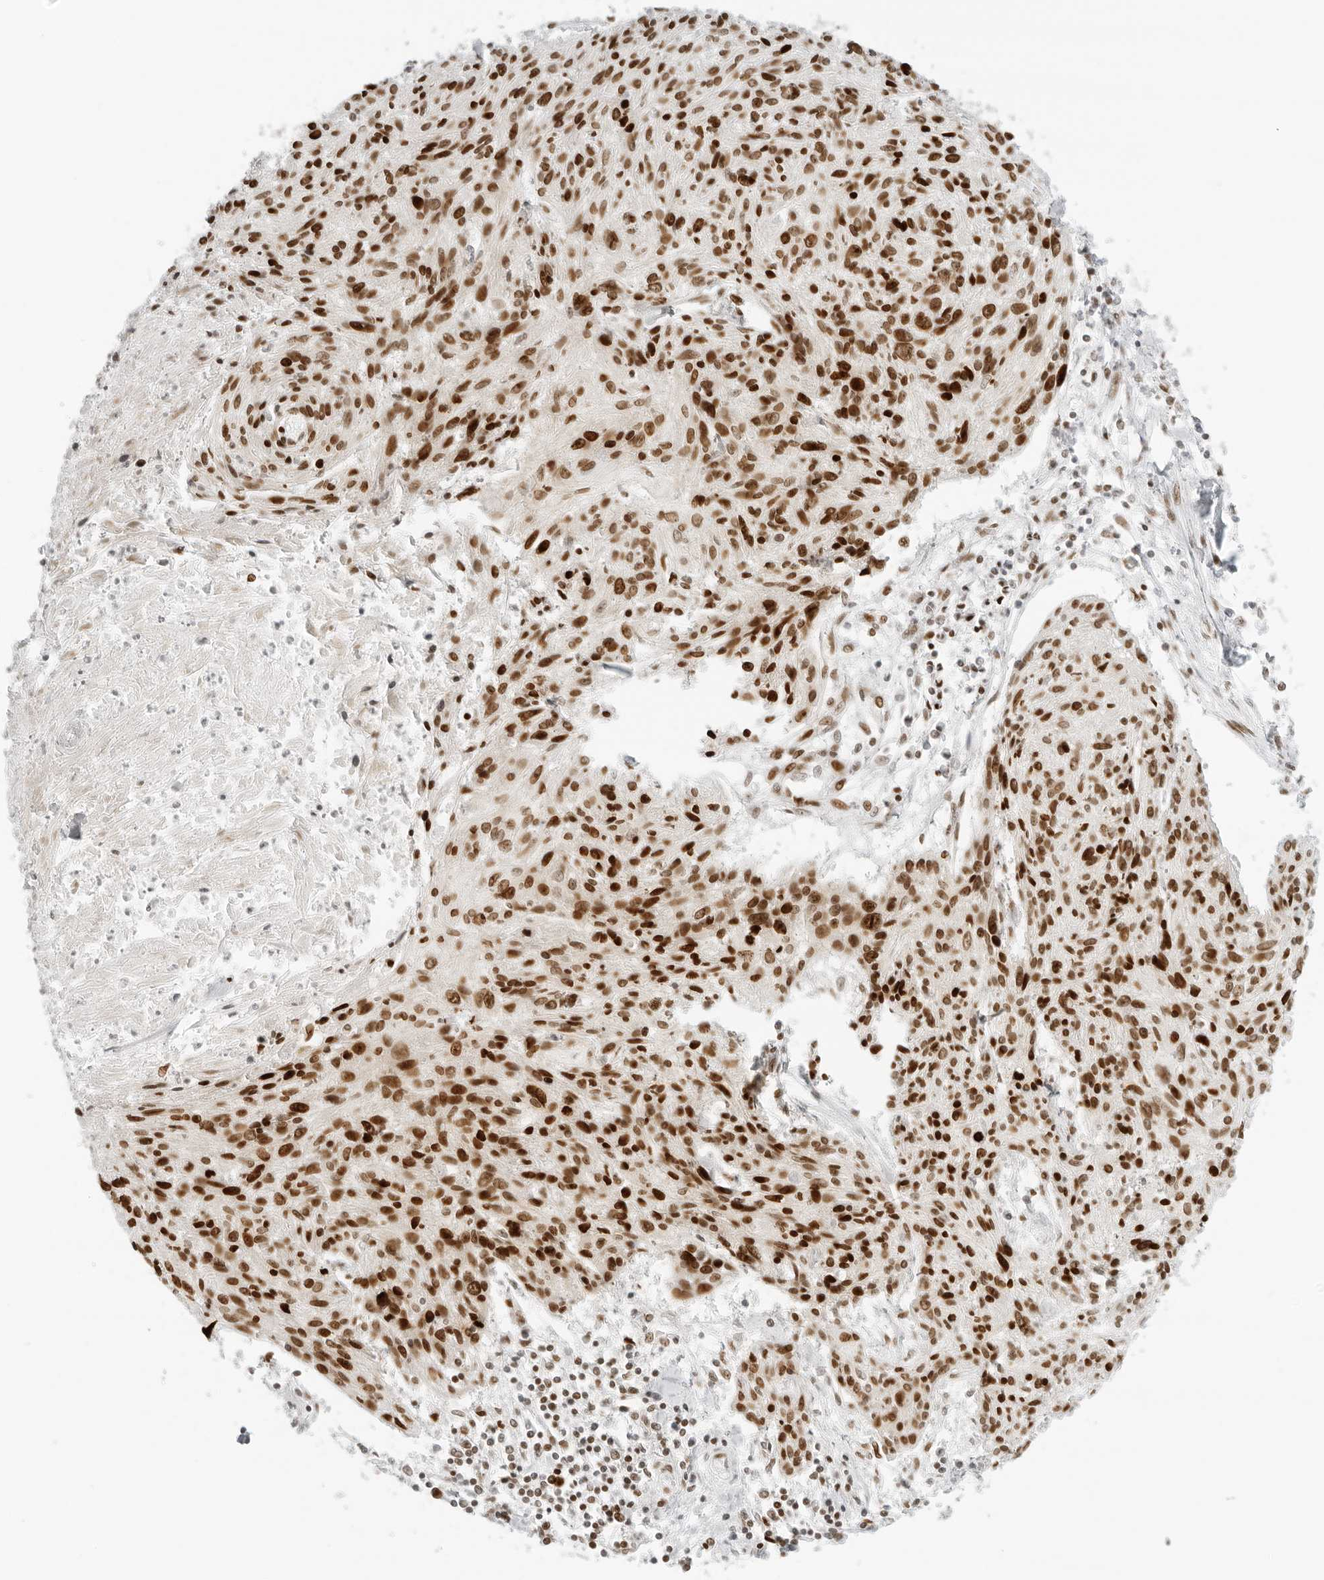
{"staining": {"intensity": "strong", "quantity": ">75%", "location": "nuclear"}, "tissue": "cervical cancer", "cell_type": "Tumor cells", "image_type": "cancer", "snomed": [{"axis": "morphology", "description": "Squamous cell carcinoma, NOS"}, {"axis": "topography", "description": "Cervix"}], "caption": "Cervical cancer (squamous cell carcinoma) was stained to show a protein in brown. There is high levels of strong nuclear positivity in approximately >75% of tumor cells.", "gene": "RCC1", "patient": {"sex": "female", "age": 51}}